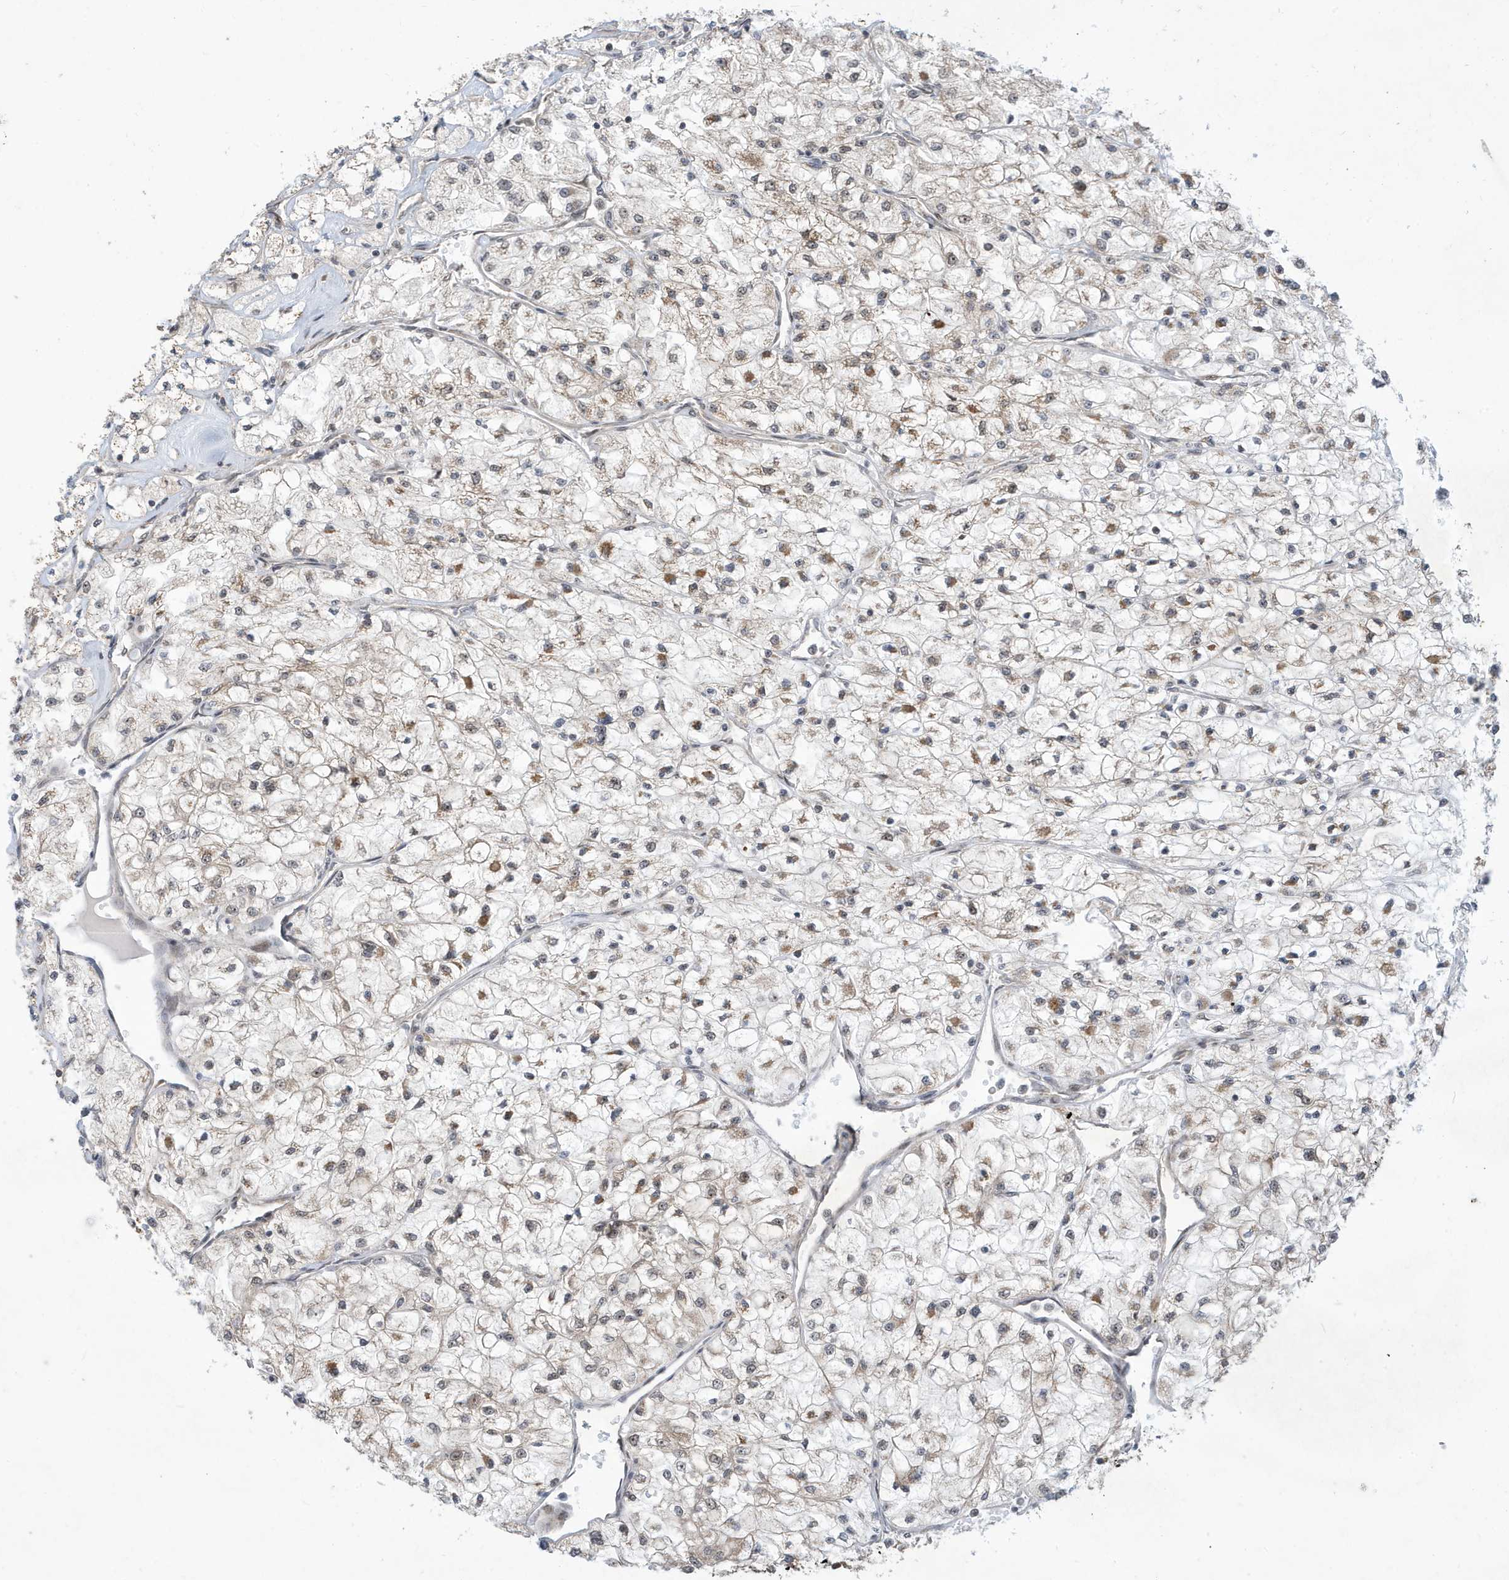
{"staining": {"intensity": "moderate", "quantity": "<25%", "location": "cytoplasmic/membranous"}, "tissue": "renal cancer", "cell_type": "Tumor cells", "image_type": "cancer", "snomed": [{"axis": "morphology", "description": "Adenocarcinoma, NOS"}, {"axis": "topography", "description": "Kidney"}], "caption": "Immunohistochemical staining of human renal adenocarcinoma shows moderate cytoplasmic/membranous protein expression in about <25% of tumor cells. The protein is stained brown, and the nuclei are stained in blue (DAB (3,3'-diaminobenzidine) IHC with brightfield microscopy, high magnification).", "gene": "FAM9B", "patient": {"sex": "male", "age": 80}}